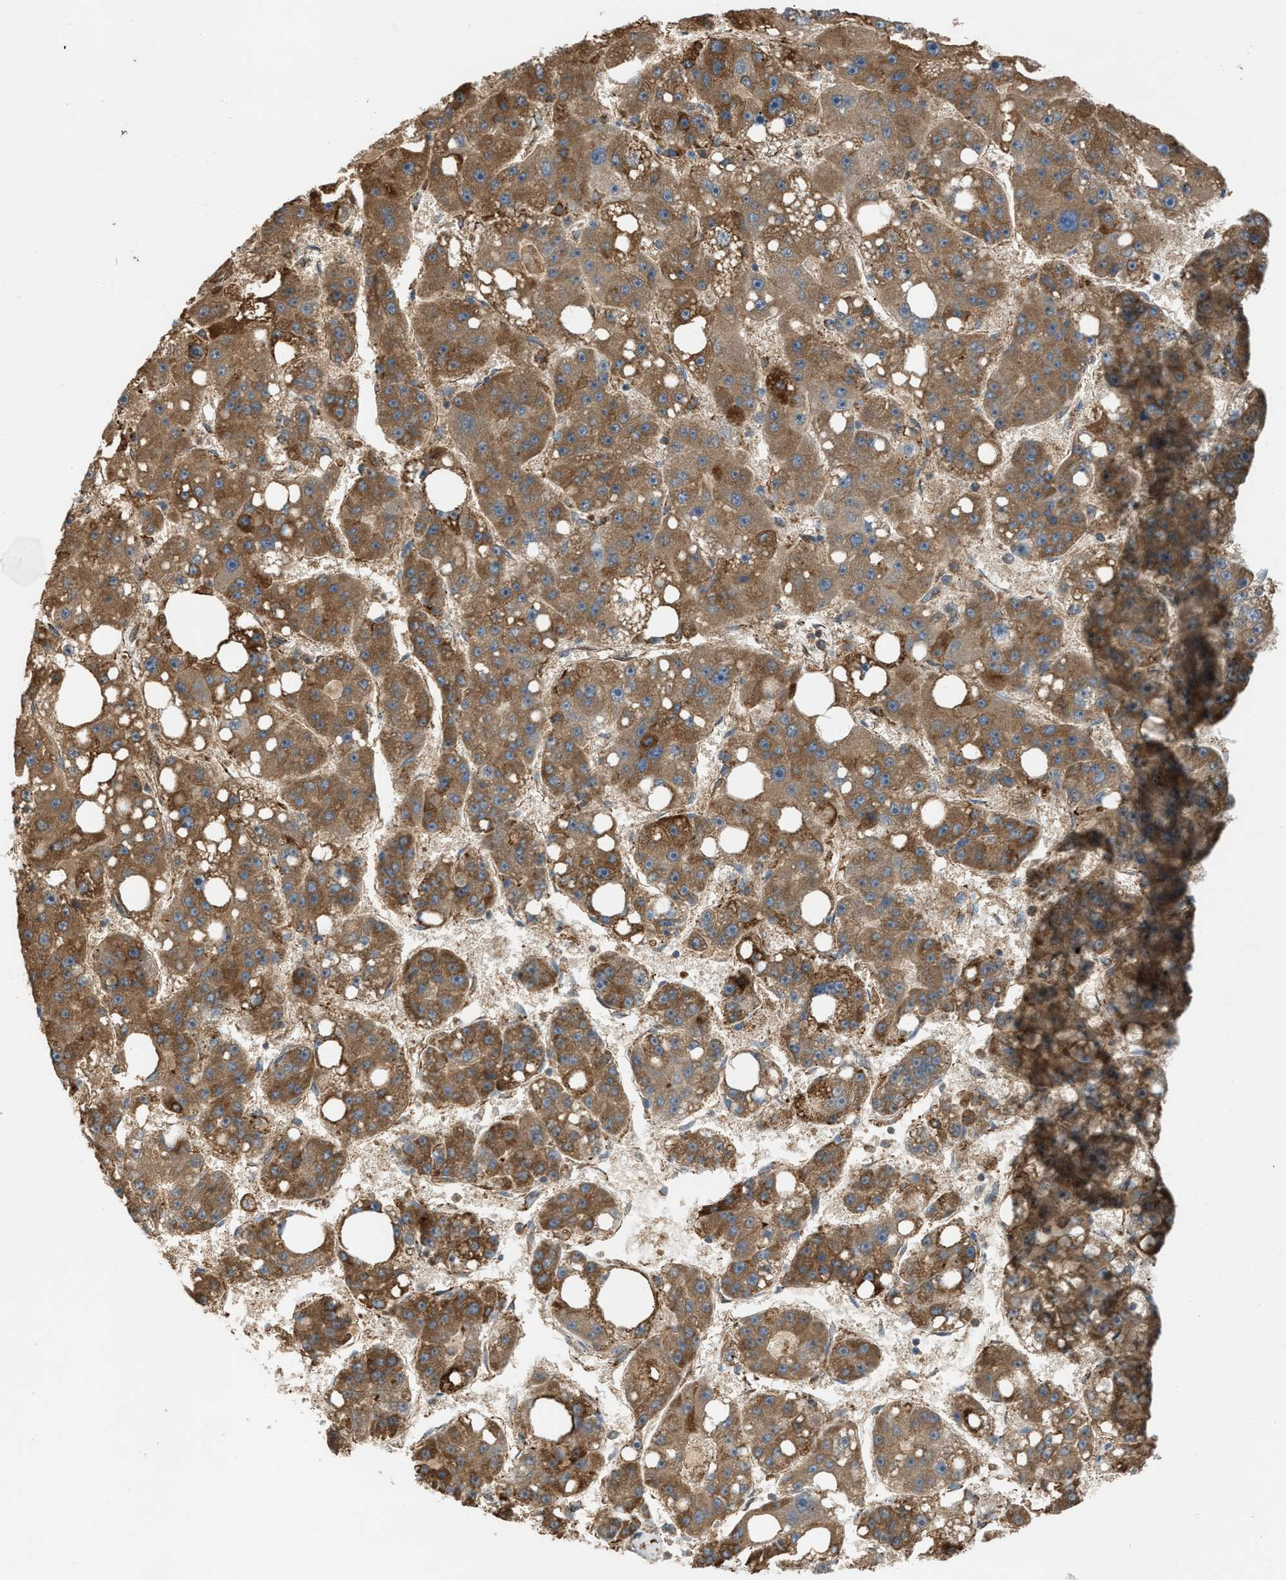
{"staining": {"intensity": "moderate", "quantity": ">75%", "location": "cytoplasmic/membranous"}, "tissue": "liver cancer", "cell_type": "Tumor cells", "image_type": "cancer", "snomed": [{"axis": "morphology", "description": "Carcinoma, Hepatocellular, NOS"}, {"axis": "topography", "description": "Liver"}], "caption": "IHC histopathology image of neoplastic tissue: liver cancer (hepatocellular carcinoma) stained using immunohistochemistry shows medium levels of moderate protein expression localized specifically in the cytoplasmic/membranous of tumor cells, appearing as a cytoplasmic/membranous brown color.", "gene": "BAIAP2L1", "patient": {"sex": "female", "age": 61}}